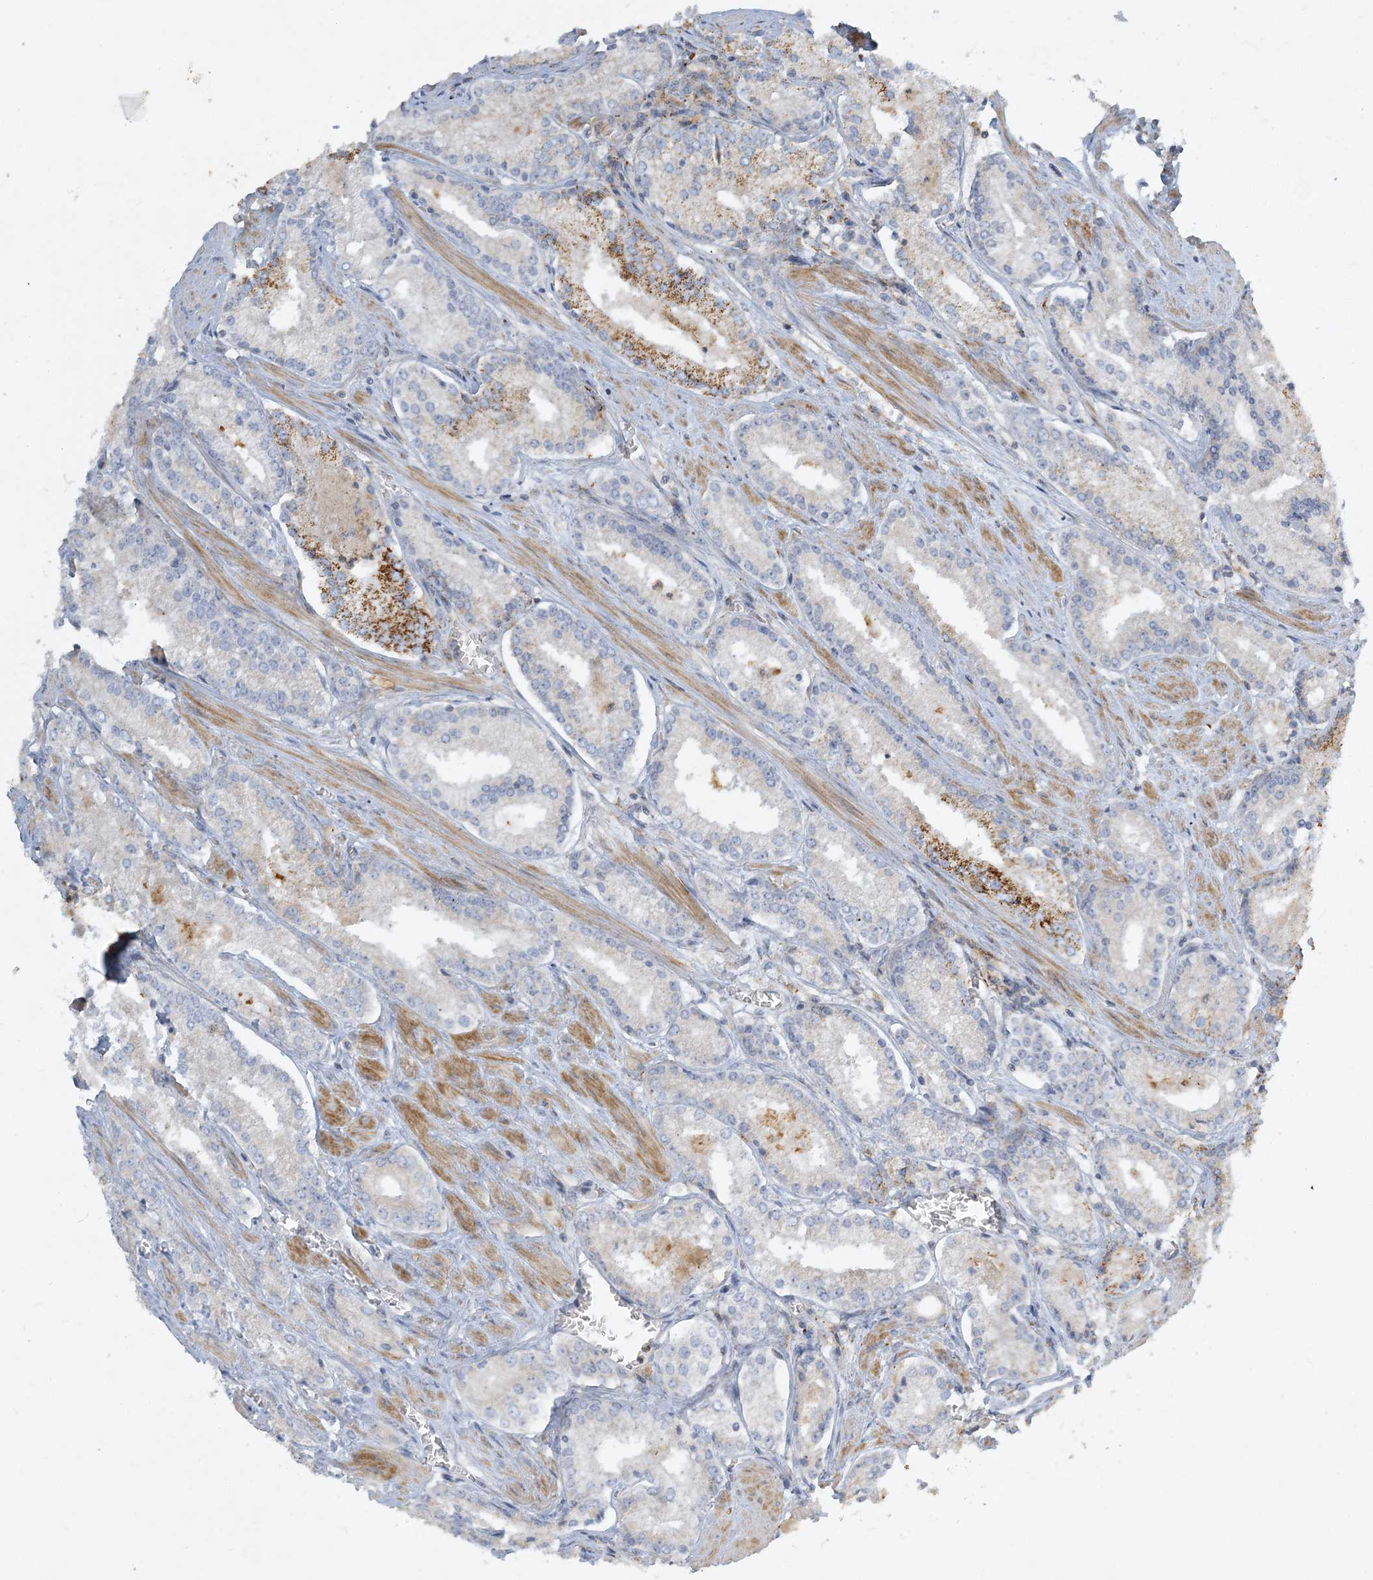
{"staining": {"intensity": "moderate", "quantity": "<25%", "location": "cytoplasmic/membranous"}, "tissue": "prostate cancer", "cell_type": "Tumor cells", "image_type": "cancer", "snomed": [{"axis": "morphology", "description": "Adenocarcinoma, Low grade"}, {"axis": "topography", "description": "Prostate"}], "caption": "Brown immunohistochemical staining in prostate cancer reveals moderate cytoplasmic/membranous expression in about <25% of tumor cells.", "gene": "LTN1", "patient": {"sex": "male", "age": 54}}